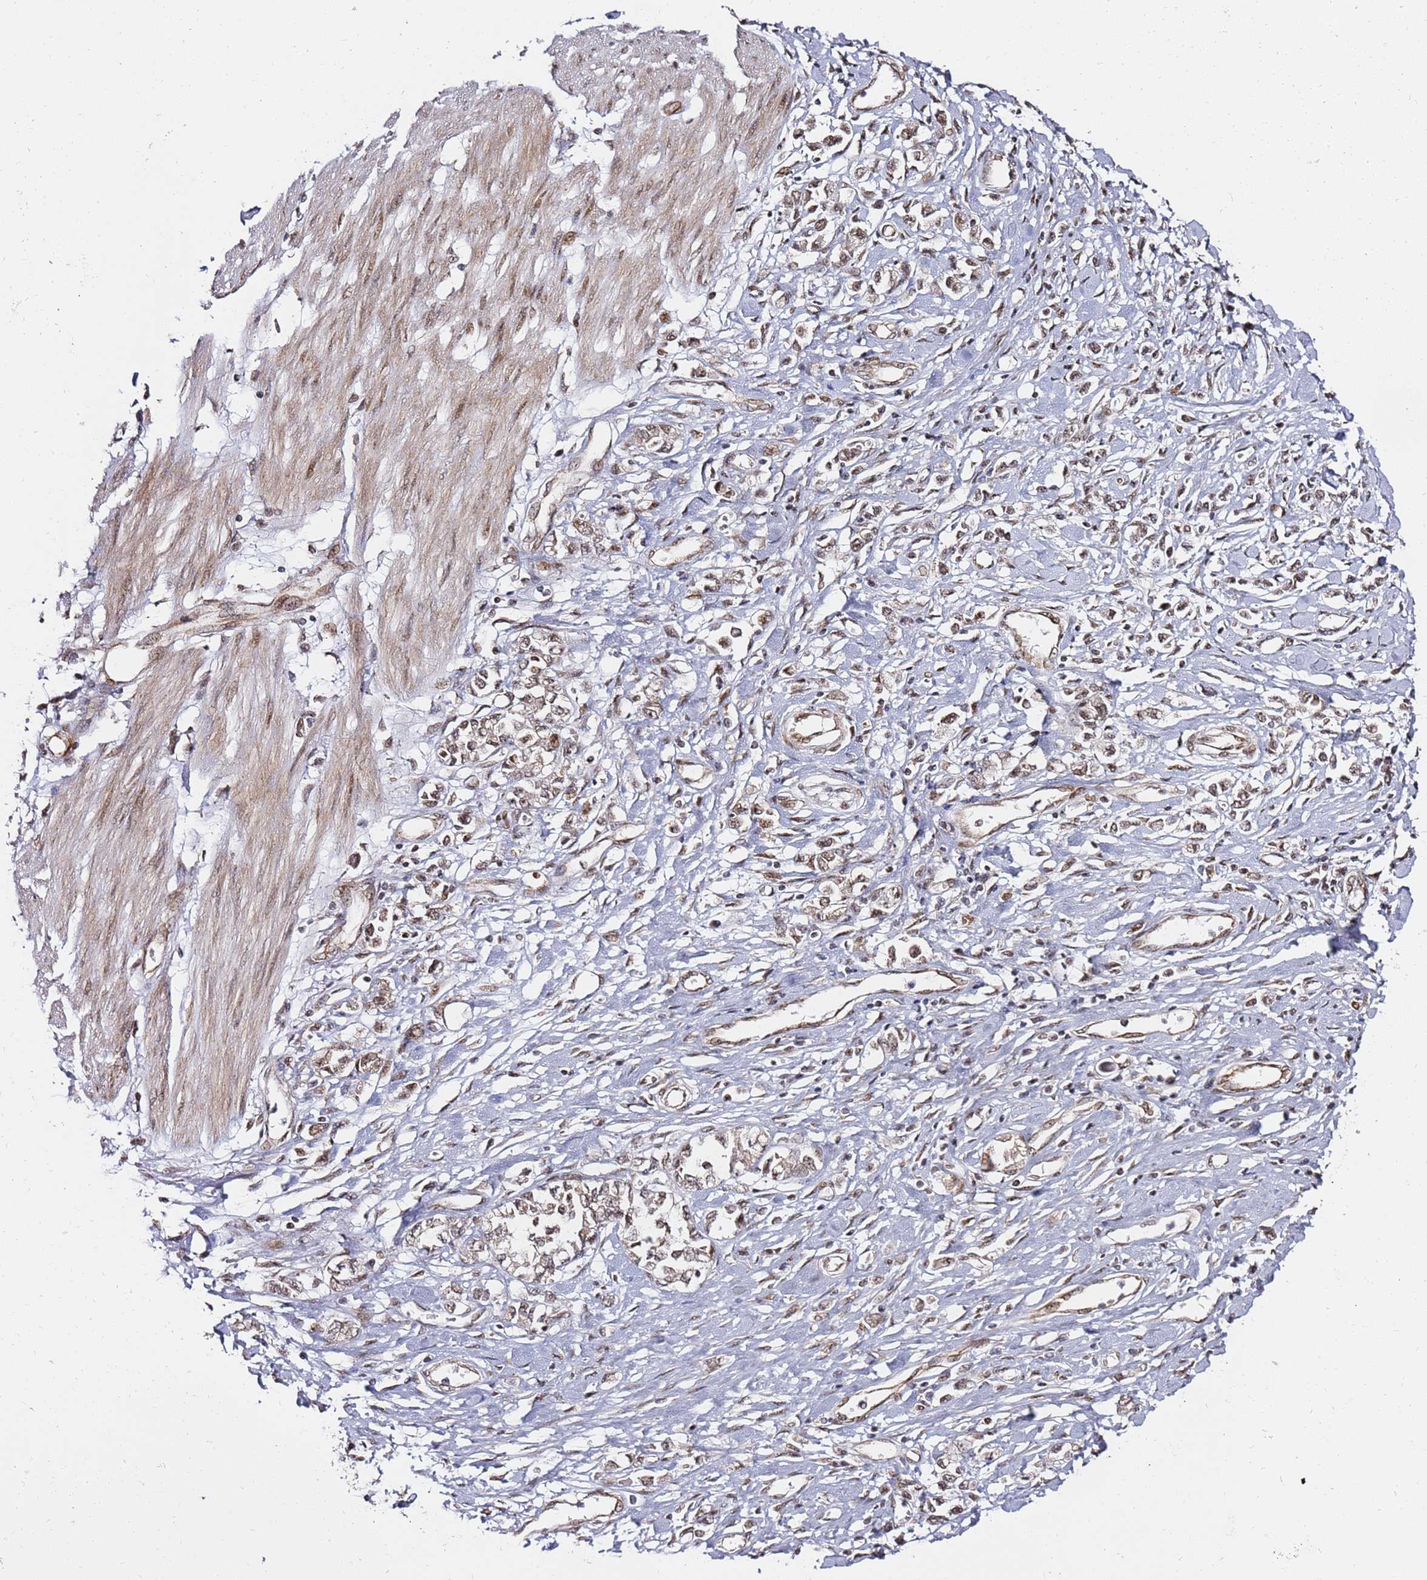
{"staining": {"intensity": "moderate", "quantity": ">75%", "location": "nuclear"}, "tissue": "stomach cancer", "cell_type": "Tumor cells", "image_type": "cancer", "snomed": [{"axis": "morphology", "description": "Adenocarcinoma, NOS"}, {"axis": "topography", "description": "Stomach"}], "caption": "The image displays staining of adenocarcinoma (stomach), revealing moderate nuclear protein positivity (brown color) within tumor cells. The protein of interest is stained brown, and the nuclei are stained in blue (DAB (3,3'-diaminobenzidine) IHC with brightfield microscopy, high magnification).", "gene": "TP53AIP1", "patient": {"sex": "female", "age": 76}}